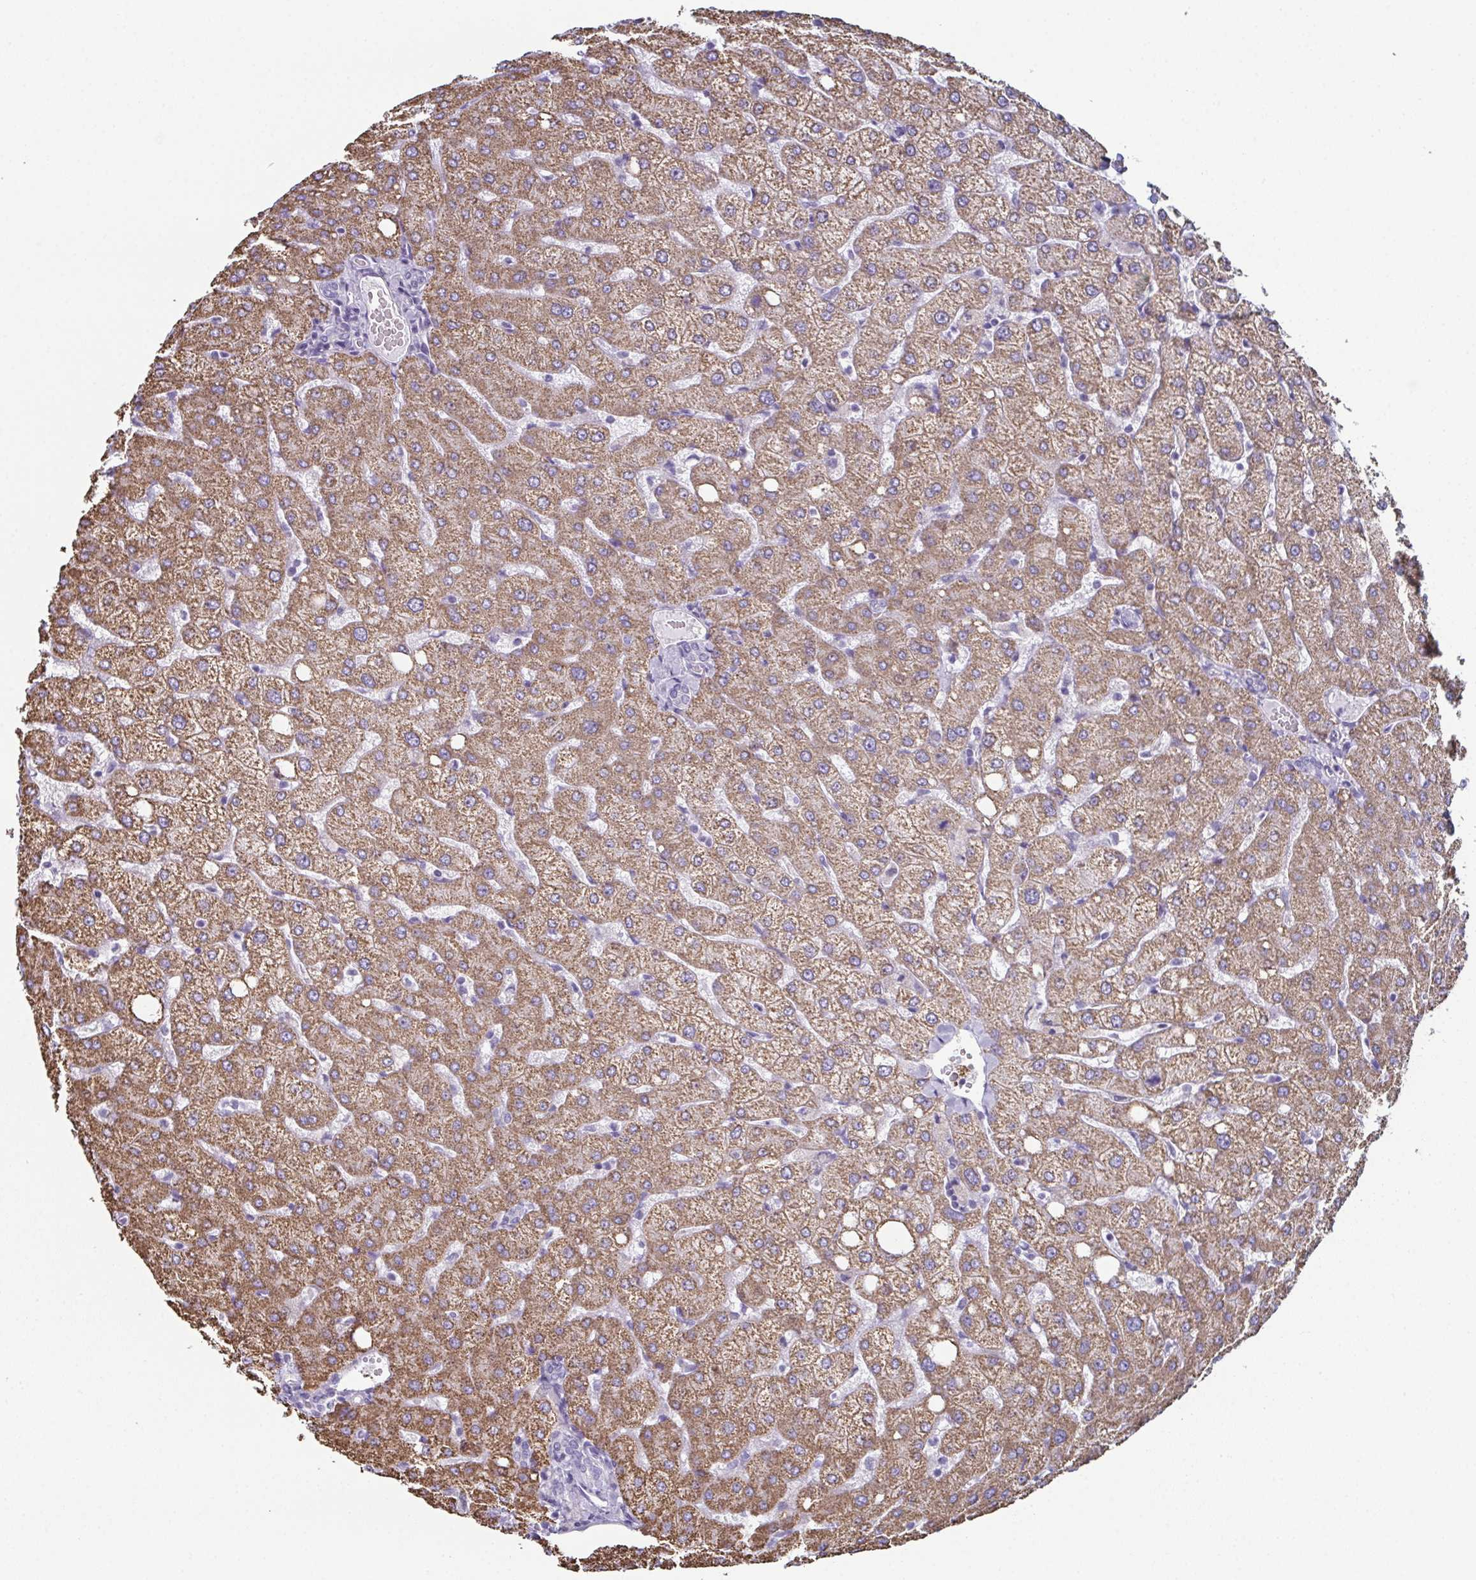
{"staining": {"intensity": "negative", "quantity": "none", "location": "none"}, "tissue": "liver", "cell_type": "Cholangiocytes", "image_type": "normal", "snomed": [{"axis": "morphology", "description": "Normal tissue, NOS"}, {"axis": "topography", "description": "Liver"}], "caption": "A high-resolution histopathology image shows immunohistochemistry (IHC) staining of benign liver, which shows no significant expression in cholangiocytes. Nuclei are stained in blue.", "gene": "ENKUR", "patient": {"sex": "female", "age": 54}}